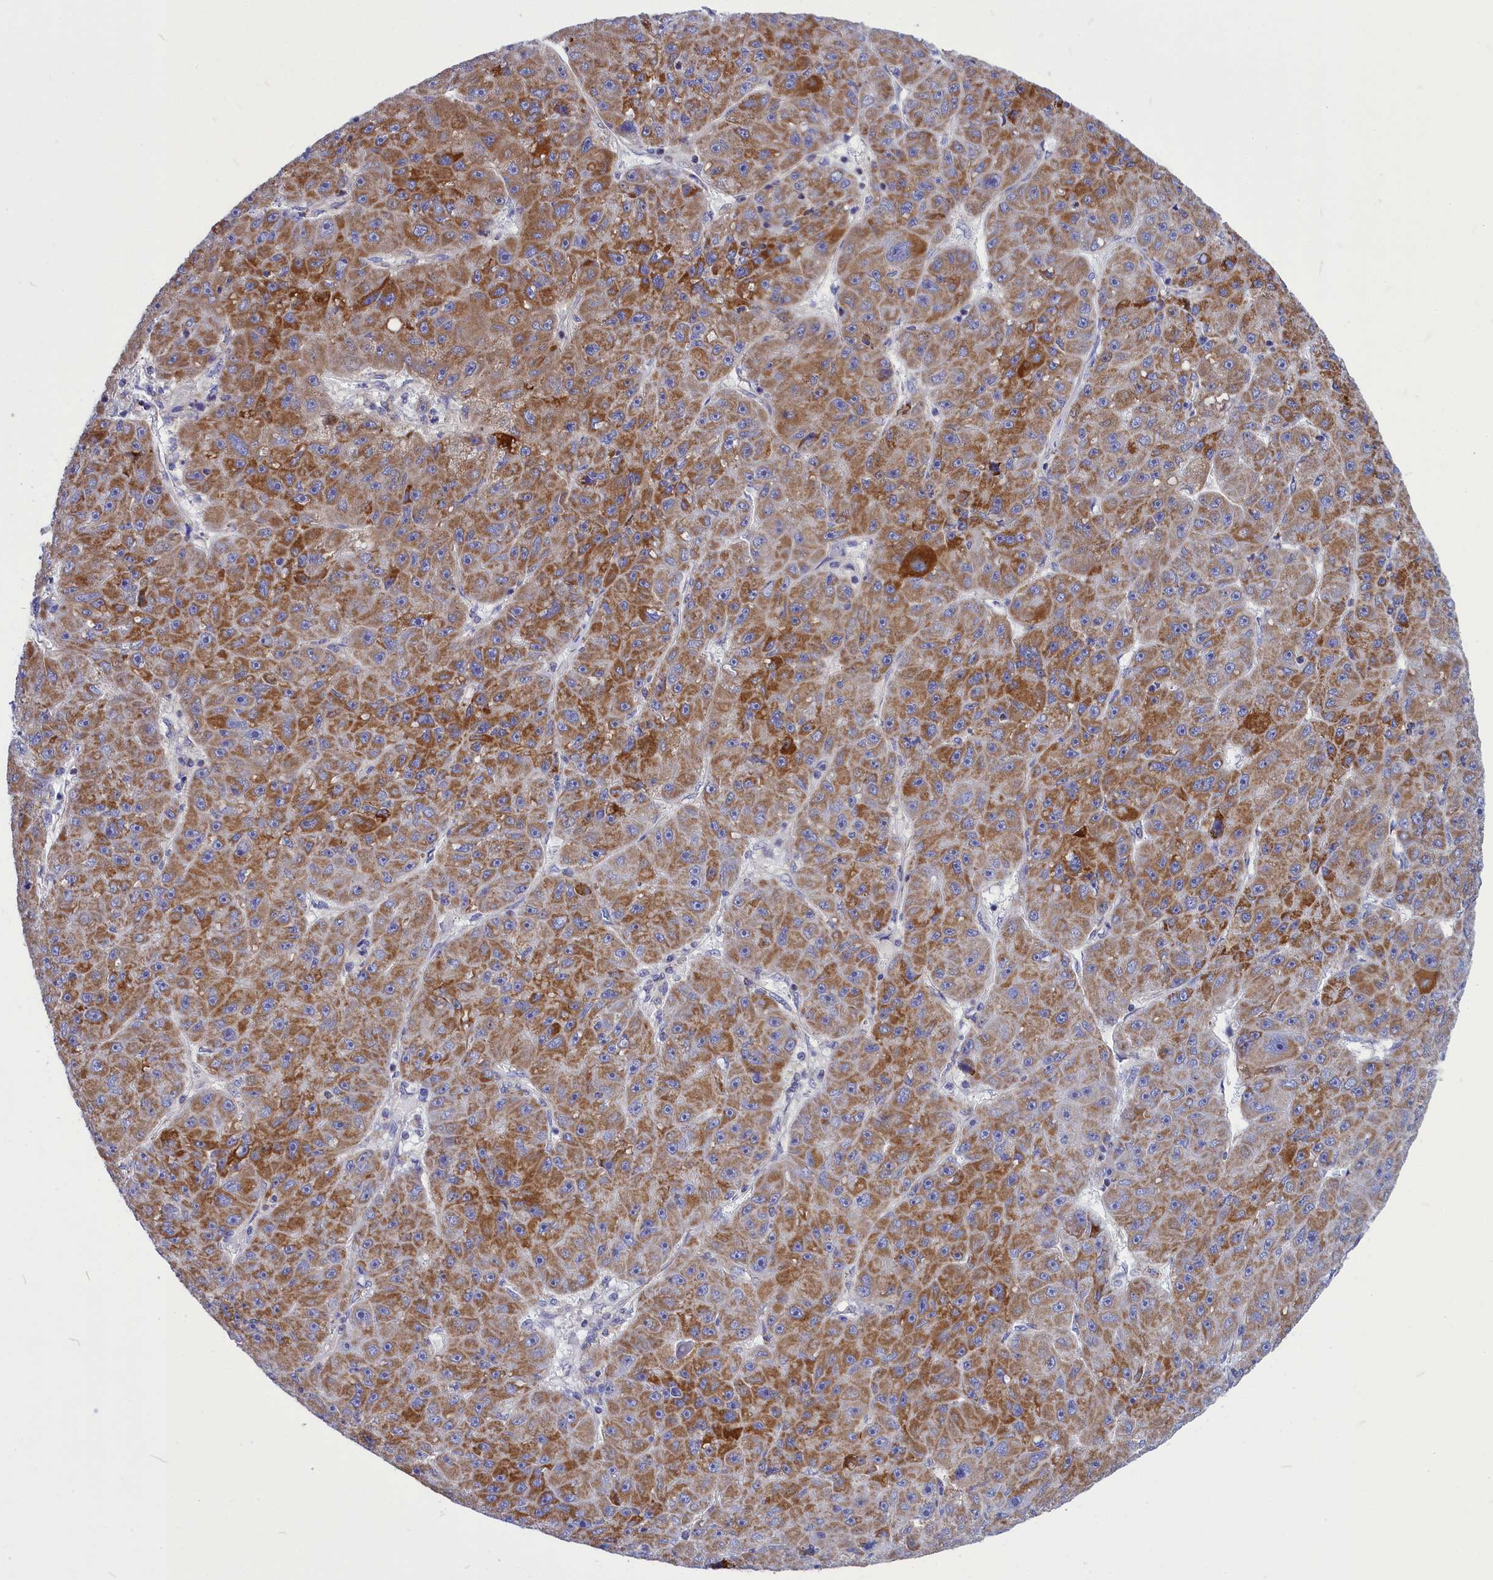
{"staining": {"intensity": "moderate", "quantity": ">75%", "location": "cytoplasmic/membranous"}, "tissue": "liver cancer", "cell_type": "Tumor cells", "image_type": "cancer", "snomed": [{"axis": "morphology", "description": "Carcinoma, Hepatocellular, NOS"}, {"axis": "topography", "description": "Liver"}], "caption": "Hepatocellular carcinoma (liver) was stained to show a protein in brown. There is medium levels of moderate cytoplasmic/membranous staining in approximately >75% of tumor cells.", "gene": "CCRL2", "patient": {"sex": "male", "age": 67}}